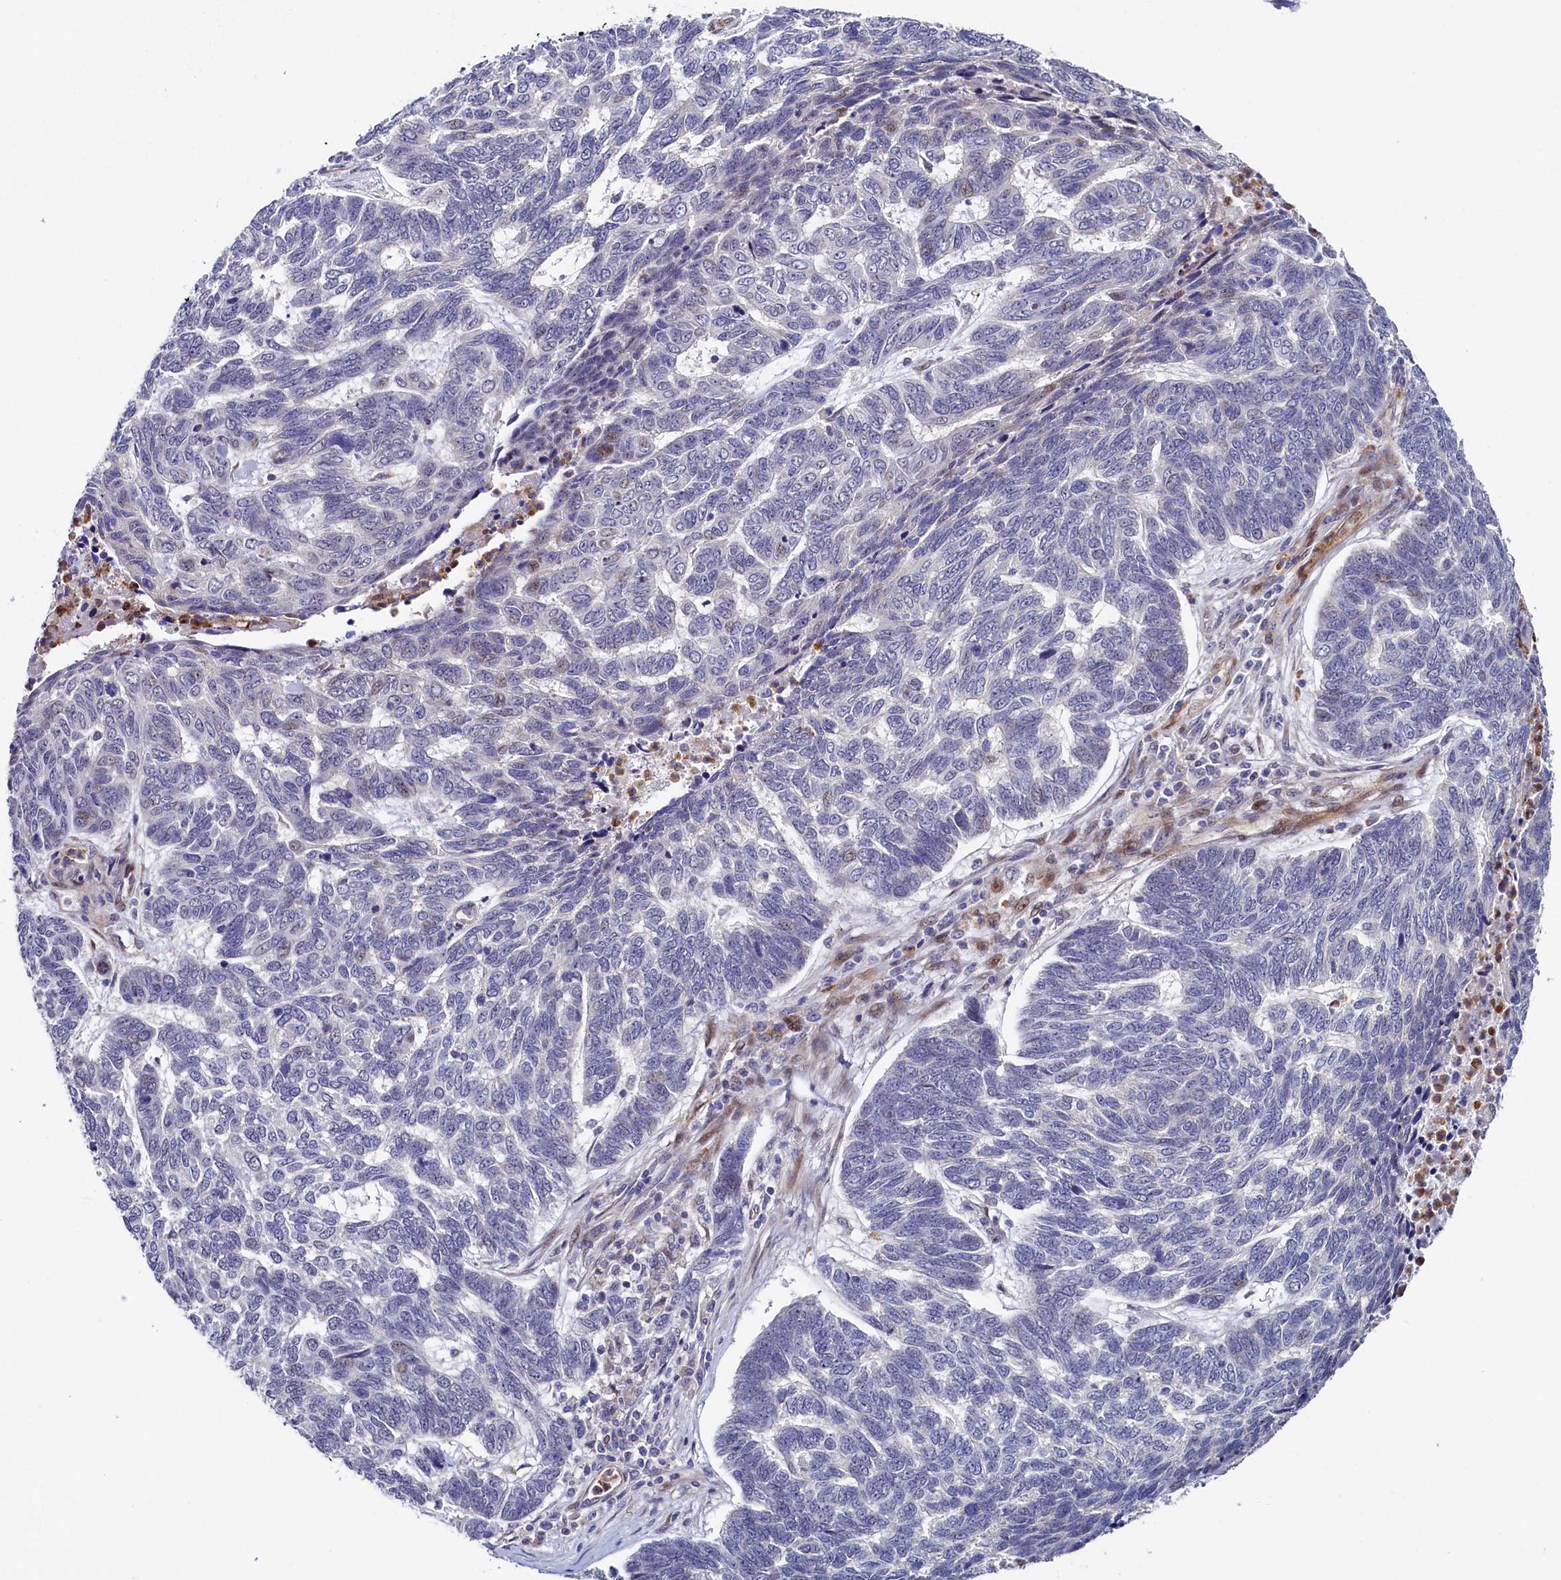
{"staining": {"intensity": "negative", "quantity": "none", "location": "none"}, "tissue": "skin cancer", "cell_type": "Tumor cells", "image_type": "cancer", "snomed": [{"axis": "morphology", "description": "Basal cell carcinoma"}, {"axis": "topography", "description": "Skin"}], "caption": "The immunohistochemistry micrograph has no significant positivity in tumor cells of skin basal cell carcinoma tissue.", "gene": "PIK3C3", "patient": {"sex": "female", "age": 65}}